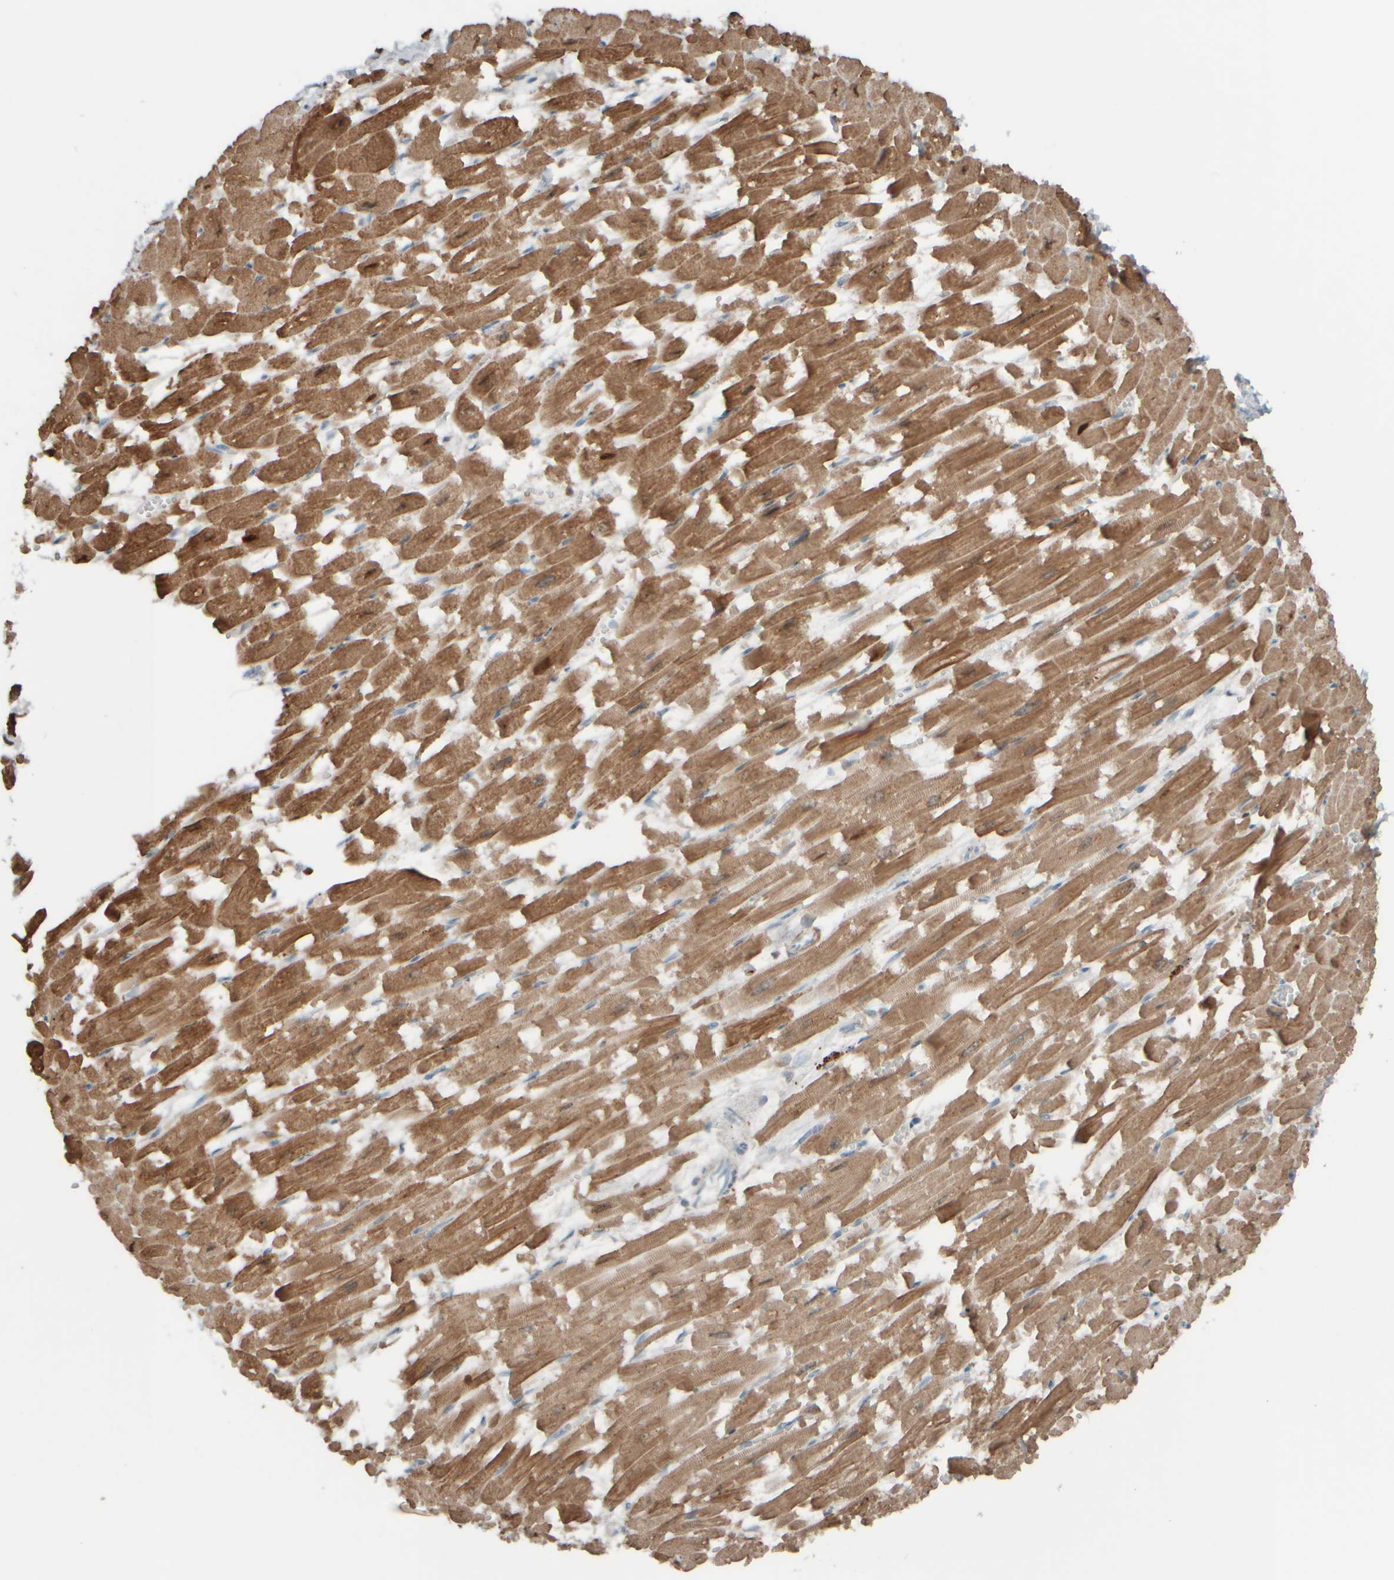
{"staining": {"intensity": "moderate", "quantity": ">75%", "location": "cytoplasmic/membranous"}, "tissue": "heart muscle", "cell_type": "Cardiomyocytes", "image_type": "normal", "snomed": [{"axis": "morphology", "description": "Normal tissue, NOS"}, {"axis": "topography", "description": "Heart"}], "caption": "Protein staining of benign heart muscle demonstrates moderate cytoplasmic/membranous staining in approximately >75% of cardiomyocytes. Using DAB (3,3'-diaminobenzidine) (brown) and hematoxylin (blue) stains, captured at high magnification using brightfield microscopy.", "gene": "HGS", "patient": {"sex": "male", "age": 54}}